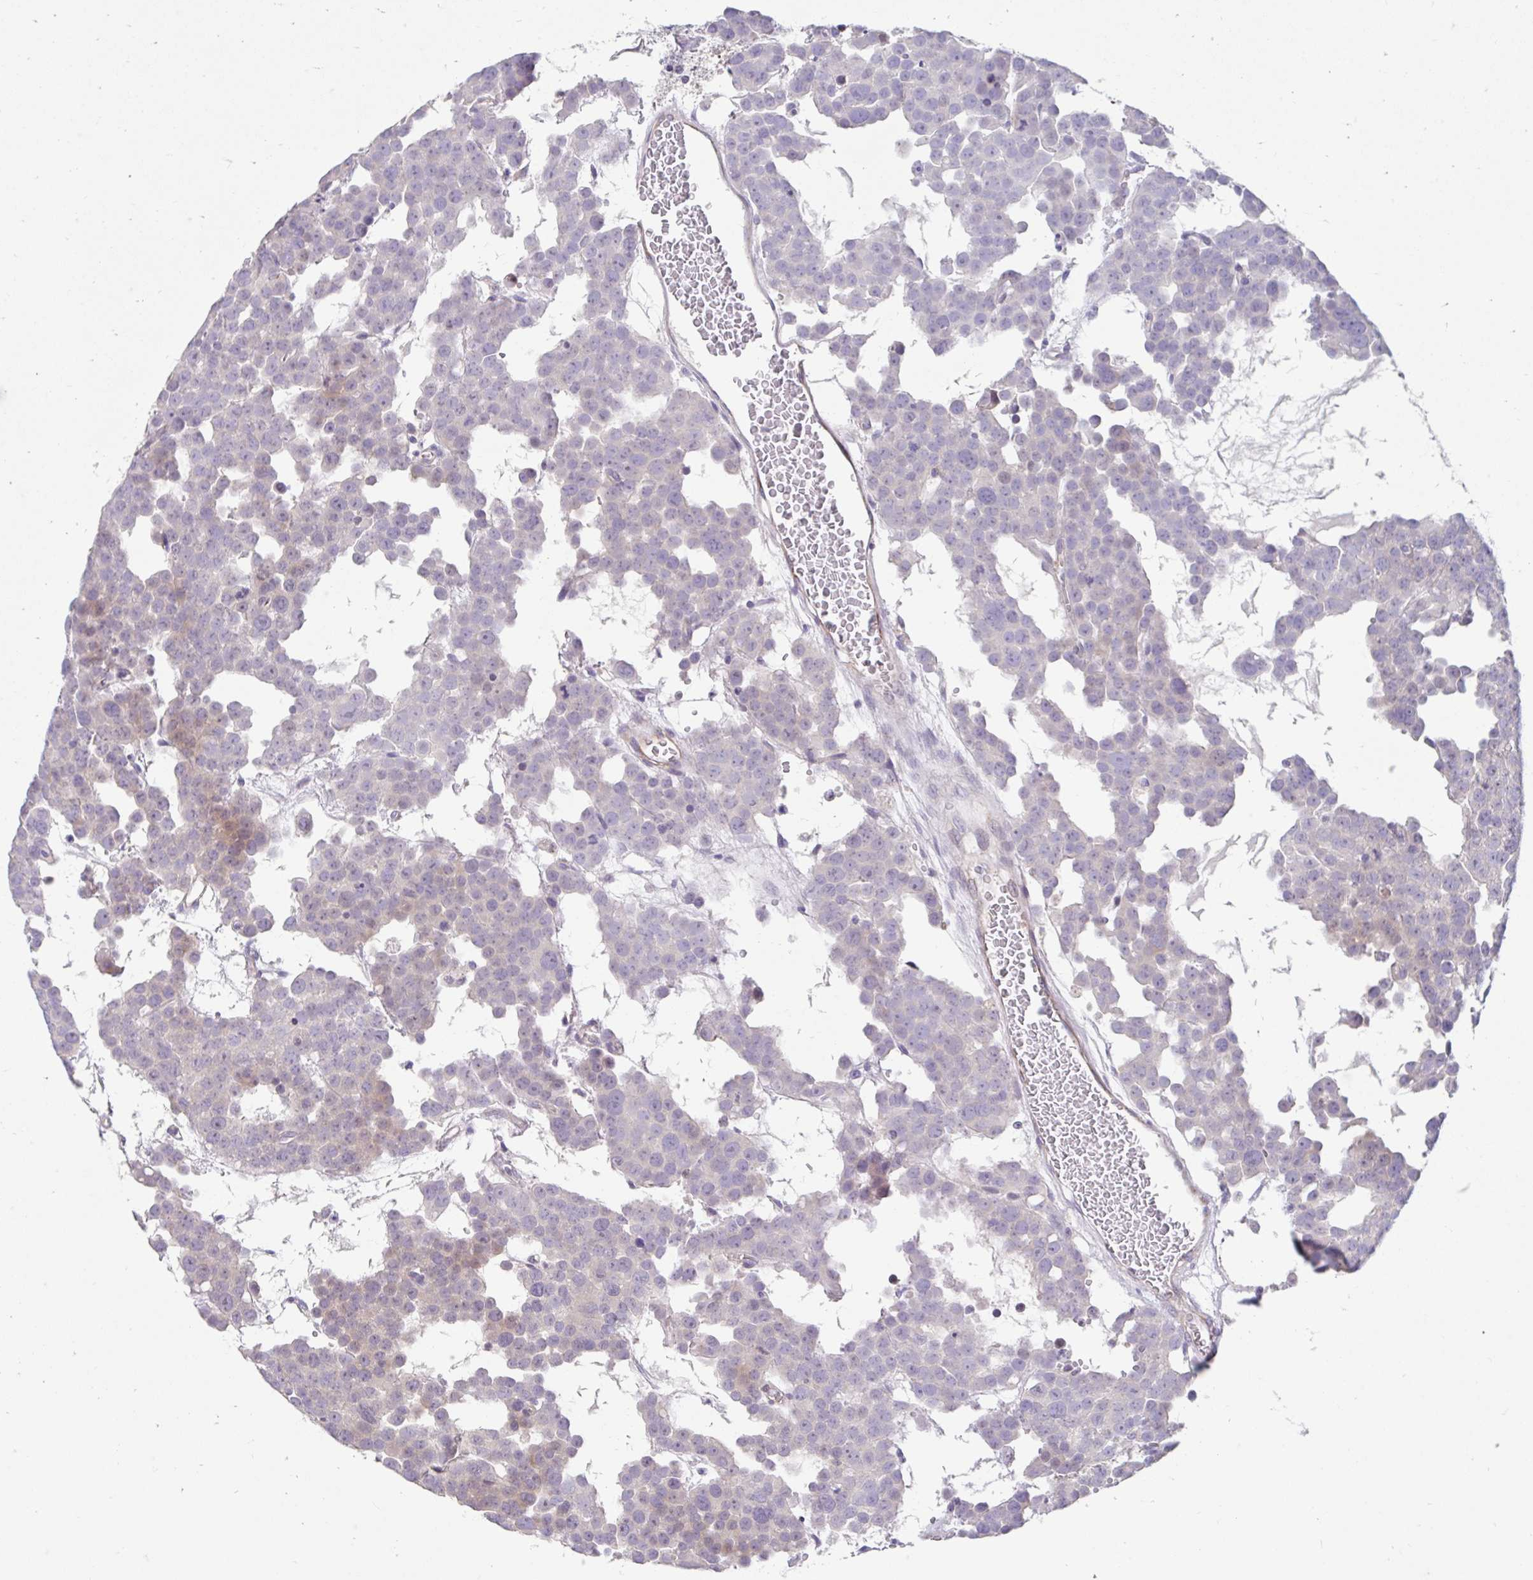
{"staining": {"intensity": "moderate", "quantity": "<25%", "location": "cytoplasmic/membranous"}, "tissue": "testis cancer", "cell_type": "Tumor cells", "image_type": "cancer", "snomed": [{"axis": "morphology", "description": "Seminoma, NOS"}, {"axis": "topography", "description": "Testis"}], "caption": "Immunohistochemical staining of testis seminoma shows low levels of moderate cytoplasmic/membranous positivity in about <25% of tumor cells.", "gene": "NT5C1B", "patient": {"sex": "male", "age": 71}}